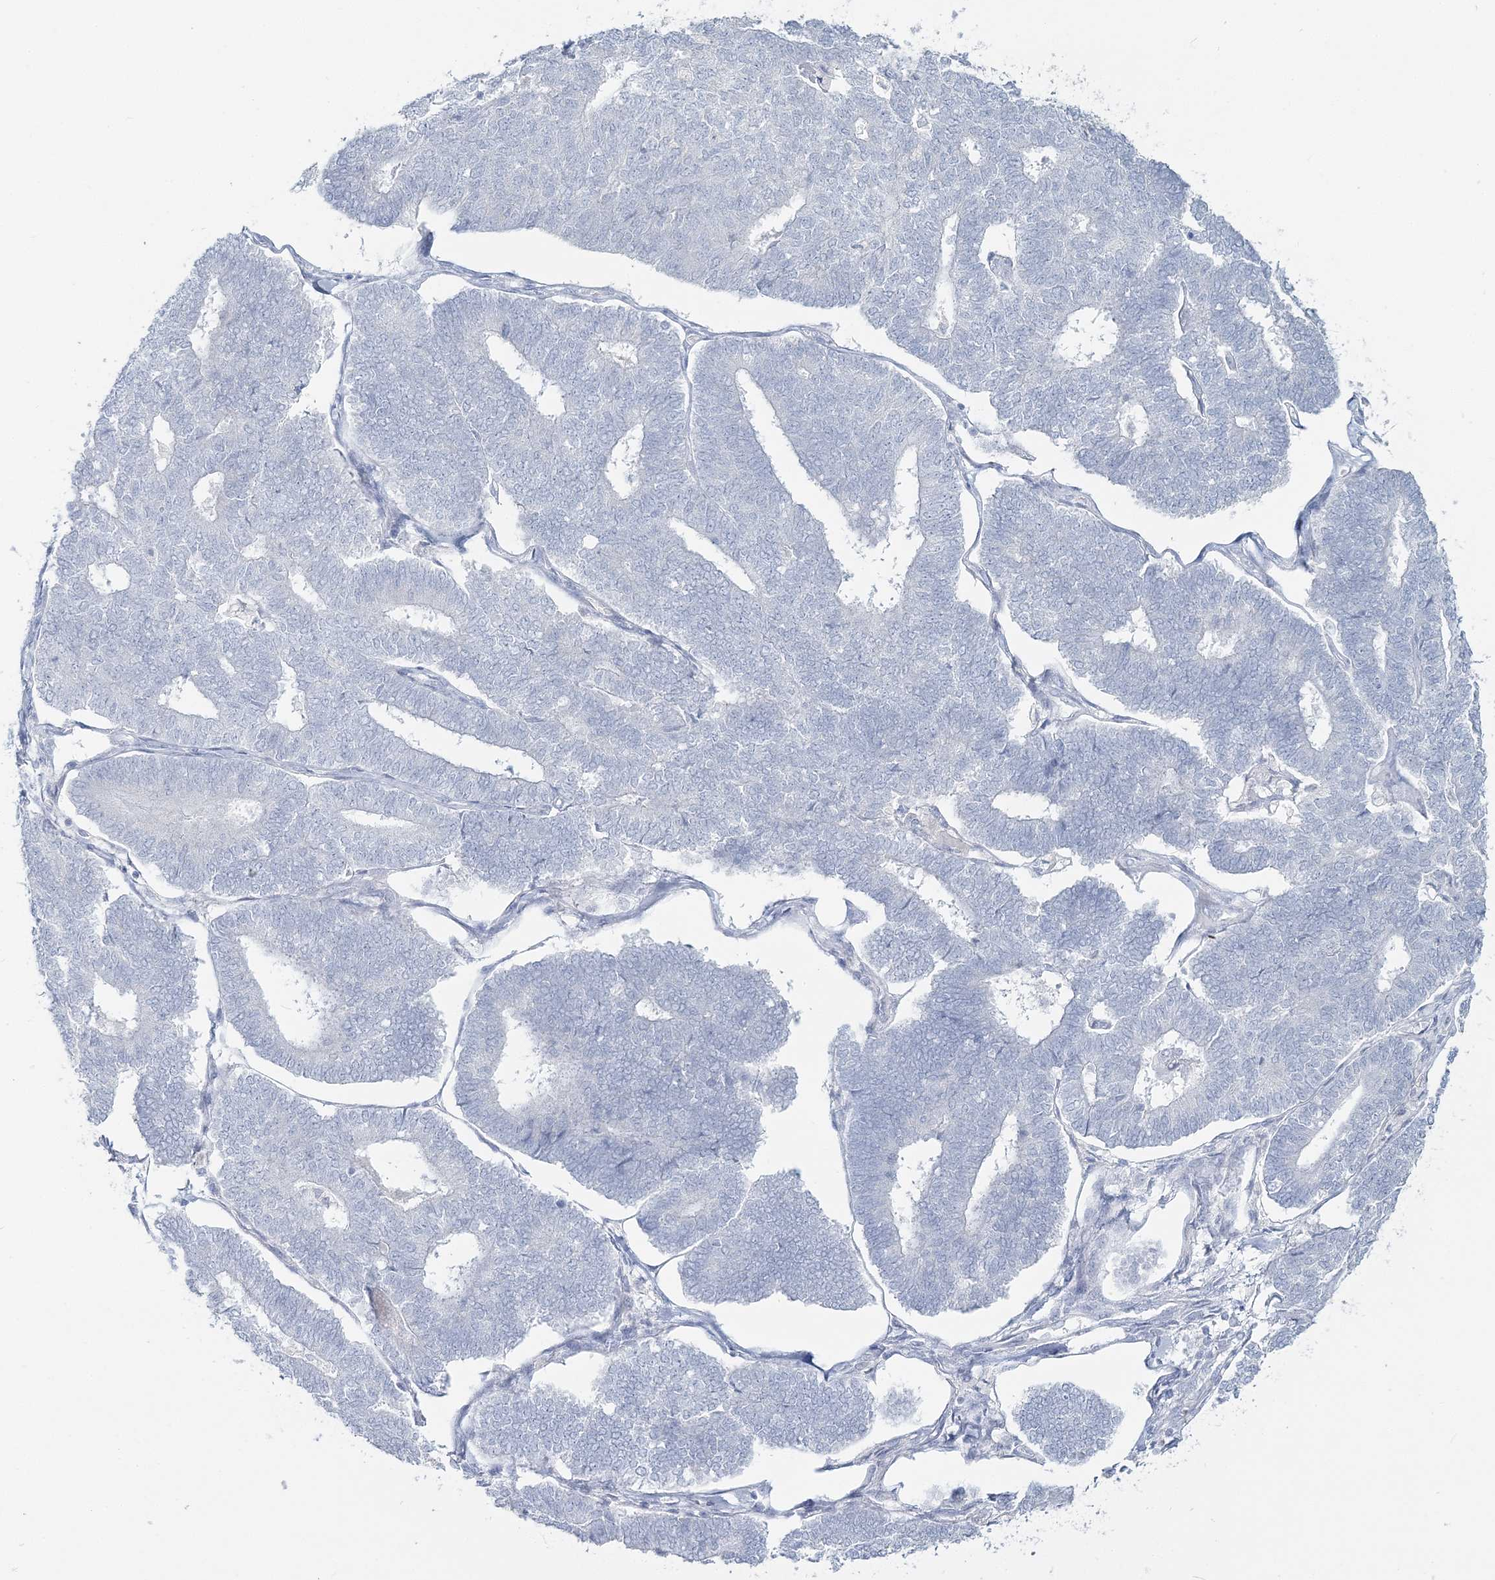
{"staining": {"intensity": "negative", "quantity": "none", "location": "none"}, "tissue": "endometrial cancer", "cell_type": "Tumor cells", "image_type": "cancer", "snomed": [{"axis": "morphology", "description": "Adenocarcinoma, NOS"}, {"axis": "topography", "description": "Endometrium"}], "caption": "There is no significant staining in tumor cells of endometrial cancer (adenocarcinoma).", "gene": "CYP3A4", "patient": {"sex": "female", "age": 70}}